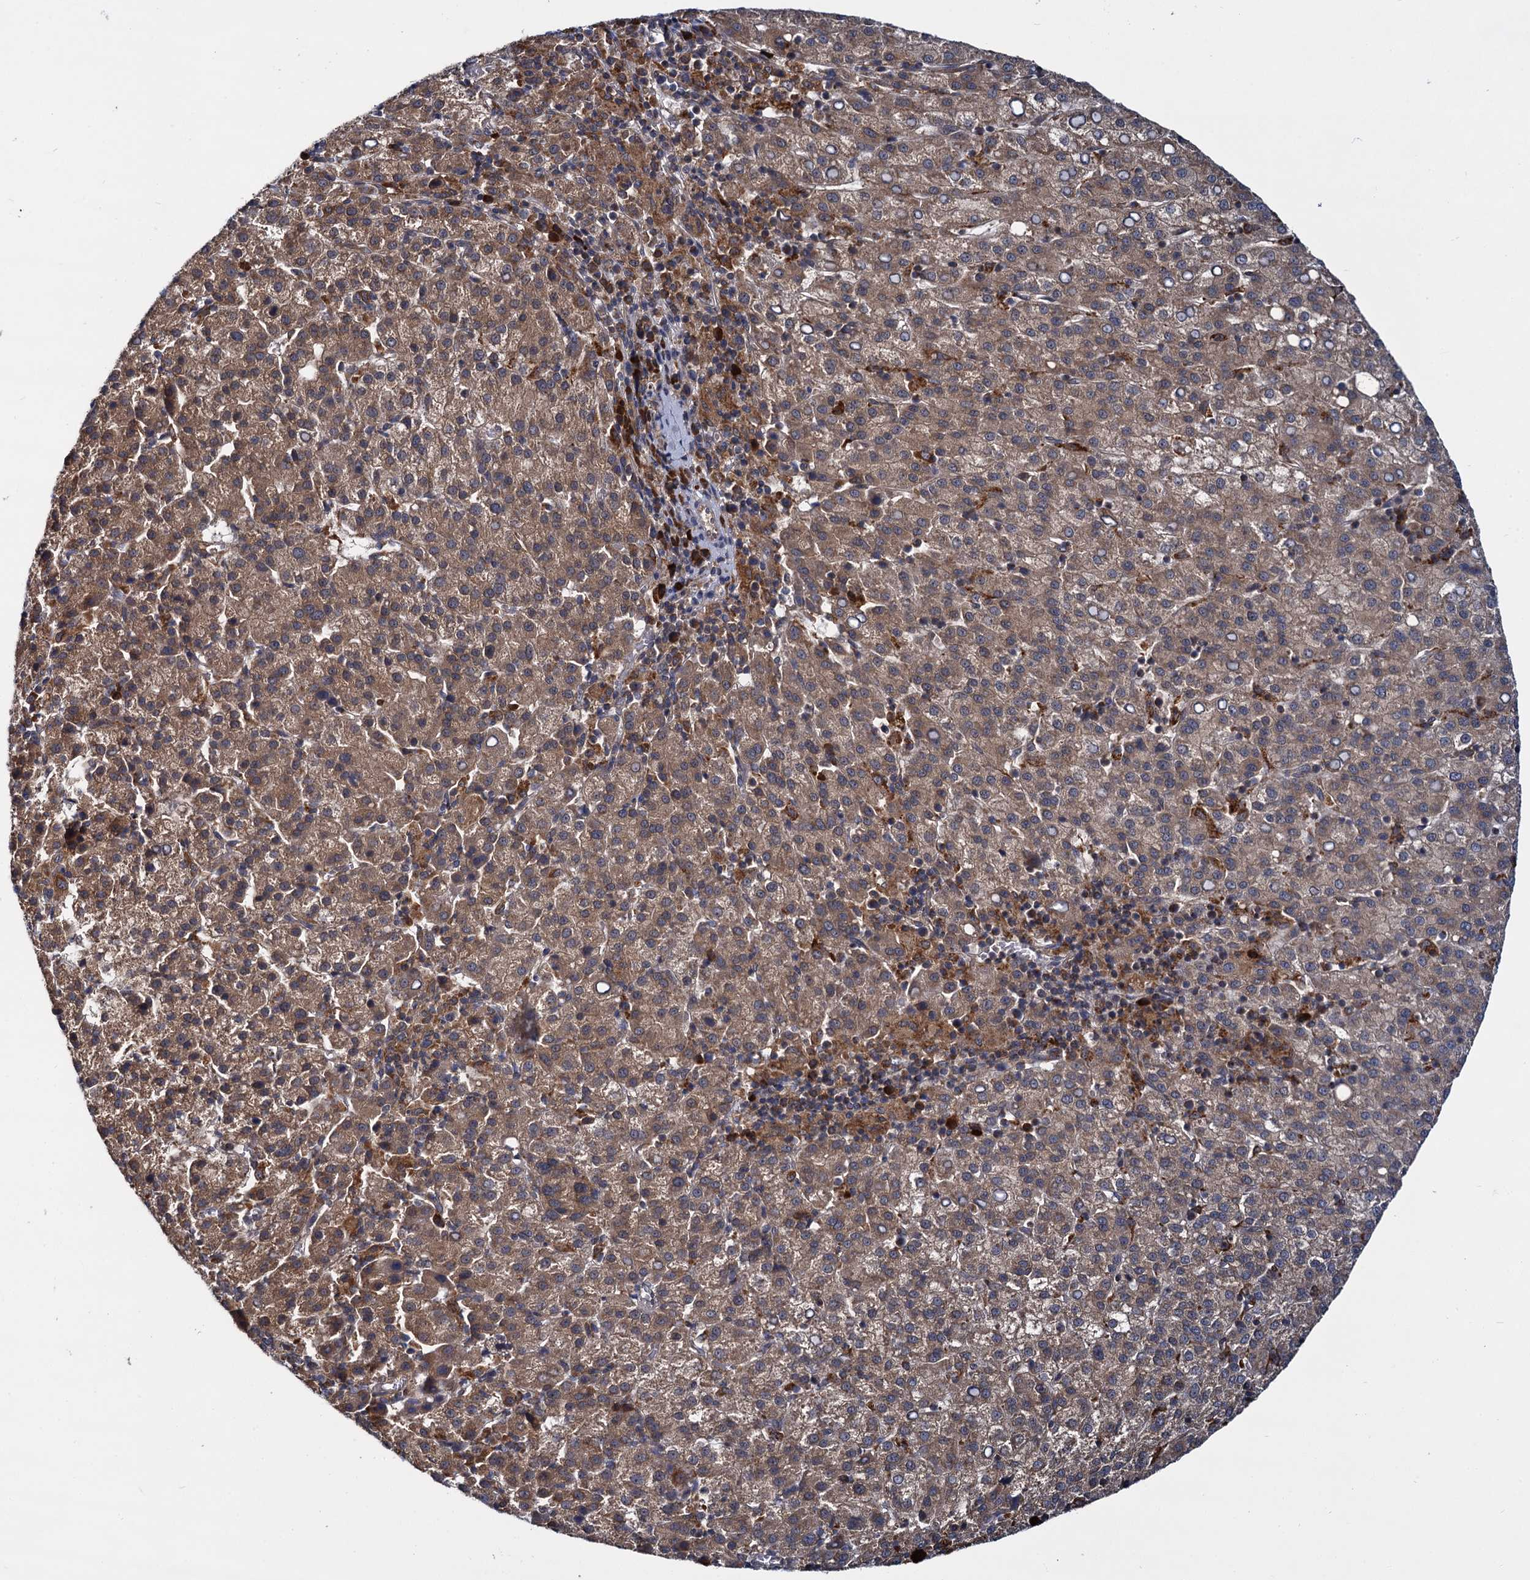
{"staining": {"intensity": "moderate", "quantity": ">75%", "location": "cytoplasmic/membranous"}, "tissue": "liver cancer", "cell_type": "Tumor cells", "image_type": "cancer", "snomed": [{"axis": "morphology", "description": "Carcinoma, Hepatocellular, NOS"}, {"axis": "topography", "description": "Liver"}], "caption": "Immunohistochemistry (IHC) (DAB (3,3'-diaminobenzidine)) staining of human hepatocellular carcinoma (liver) demonstrates moderate cytoplasmic/membranous protein expression in approximately >75% of tumor cells. Using DAB (3,3'-diaminobenzidine) (brown) and hematoxylin (blue) stains, captured at high magnification using brightfield microscopy.", "gene": "UFM1", "patient": {"sex": "female", "age": 58}}